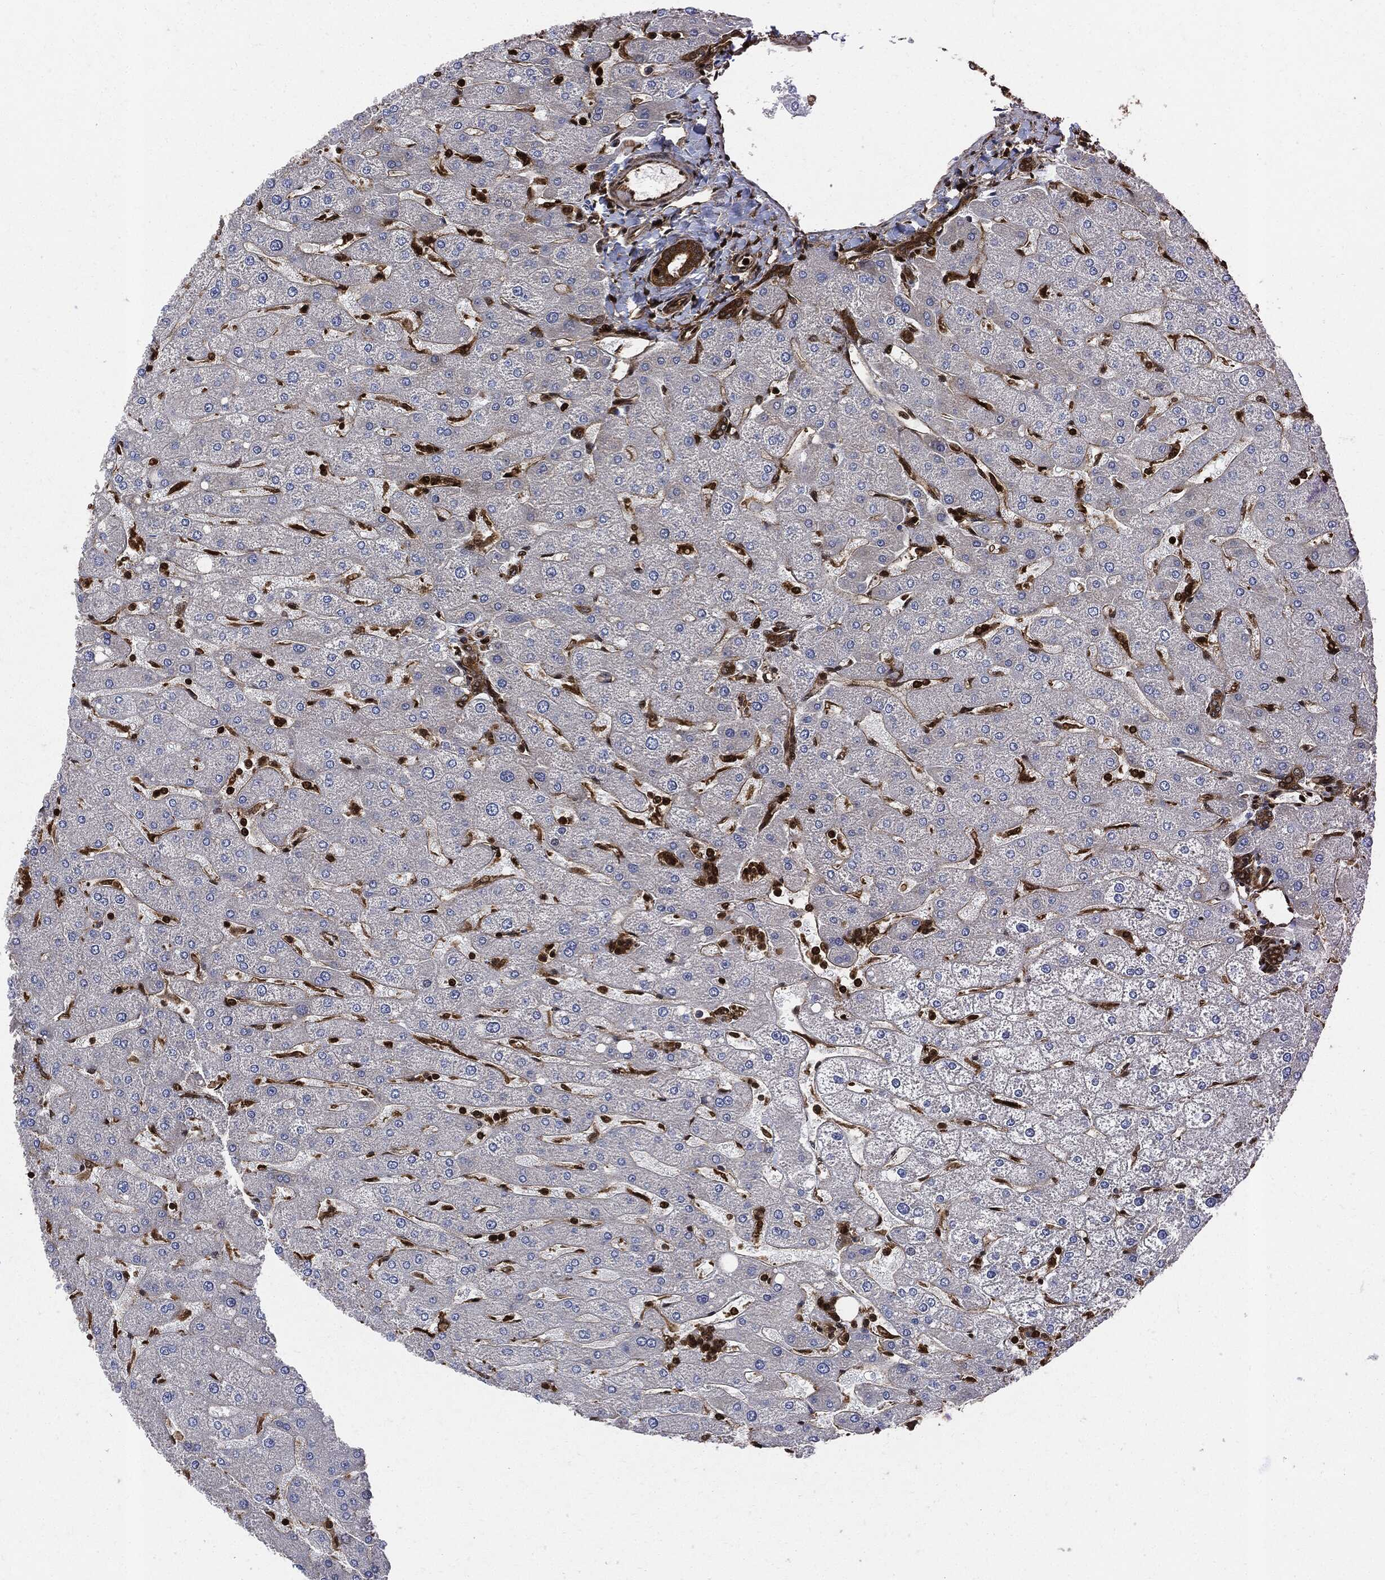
{"staining": {"intensity": "strong", "quantity": ">75%", "location": "cytoplasmic/membranous"}, "tissue": "liver", "cell_type": "Cholangiocytes", "image_type": "normal", "snomed": [{"axis": "morphology", "description": "Normal tissue, NOS"}, {"axis": "topography", "description": "Liver"}], "caption": "A high-resolution image shows immunohistochemistry (IHC) staining of benign liver, which demonstrates strong cytoplasmic/membranous expression in approximately >75% of cholangiocytes.", "gene": "YWHAB", "patient": {"sex": "male", "age": 67}}